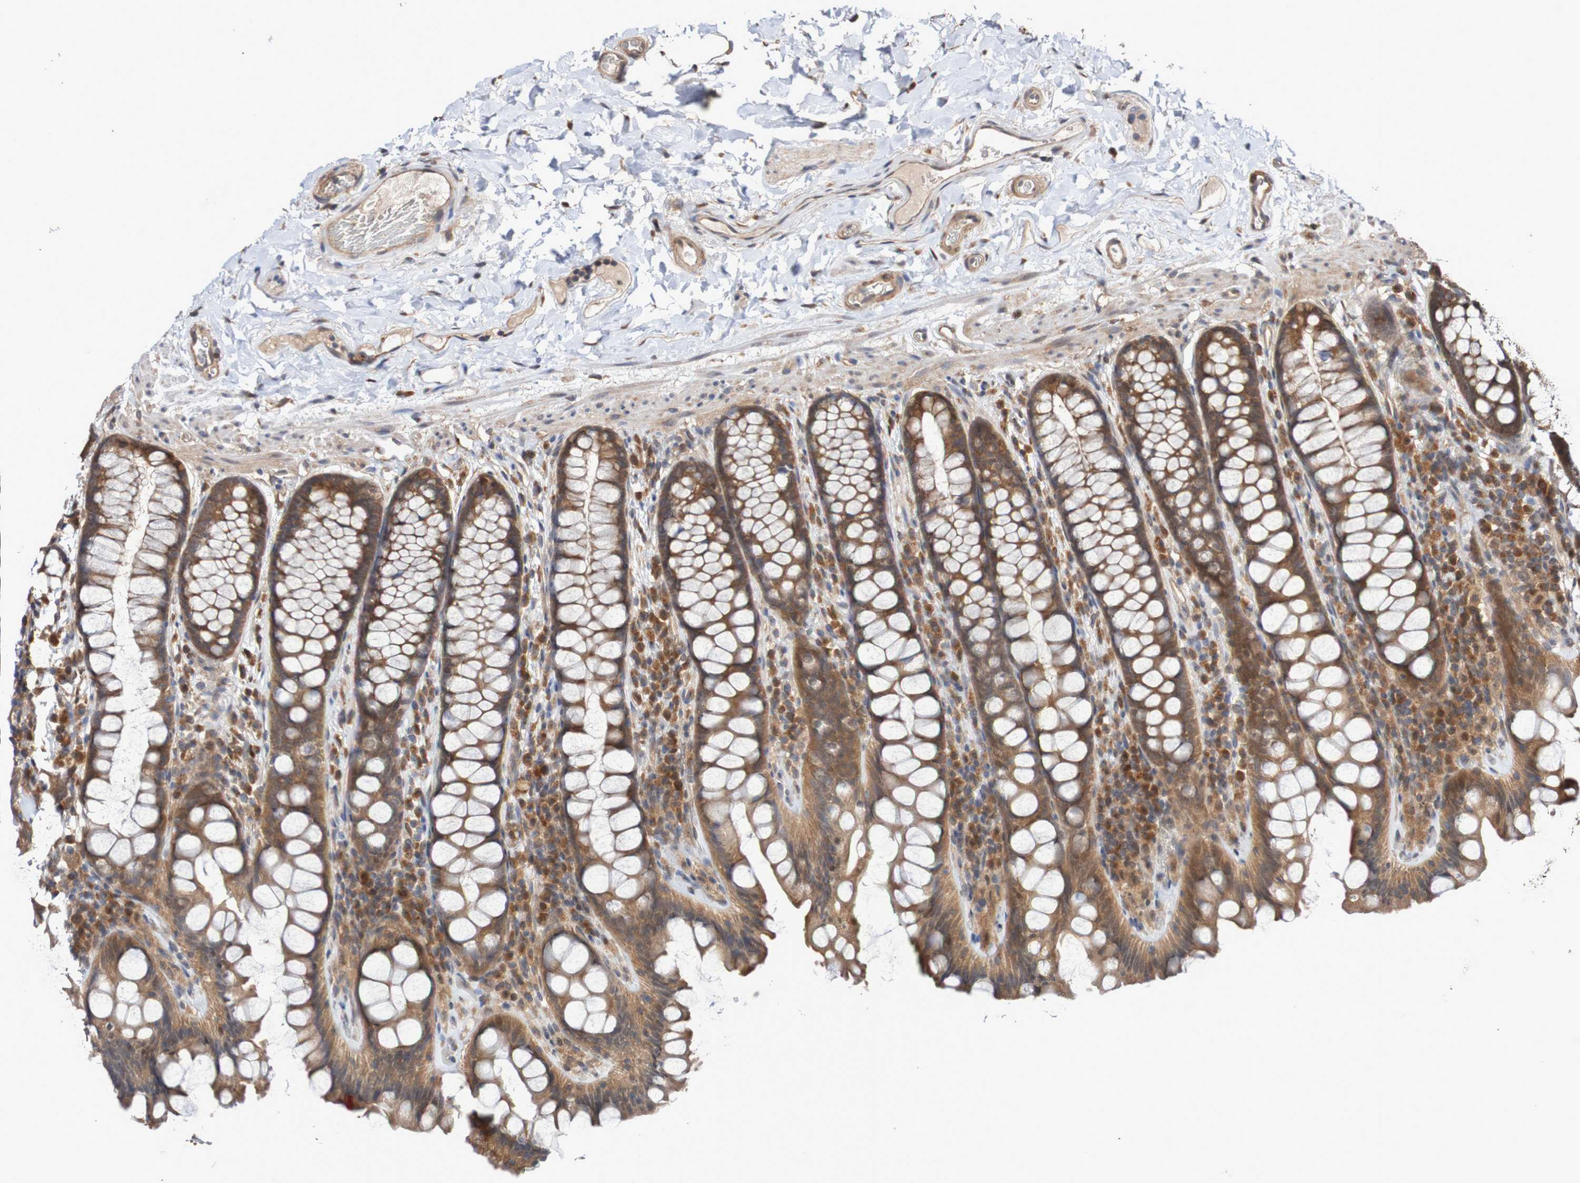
{"staining": {"intensity": "weak", "quantity": "25%-75%", "location": "cytoplasmic/membranous"}, "tissue": "colon", "cell_type": "Endothelial cells", "image_type": "normal", "snomed": [{"axis": "morphology", "description": "Normal tissue, NOS"}, {"axis": "topography", "description": "Colon"}], "caption": "Immunohistochemical staining of unremarkable colon reveals 25%-75% levels of weak cytoplasmic/membranous protein positivity in about 25%-75% of endothelial cells. (IHC, brightfield microscopy, high magnification).", "gene": "PHPT1", "patient": {"sex": "female", "age": 80}}